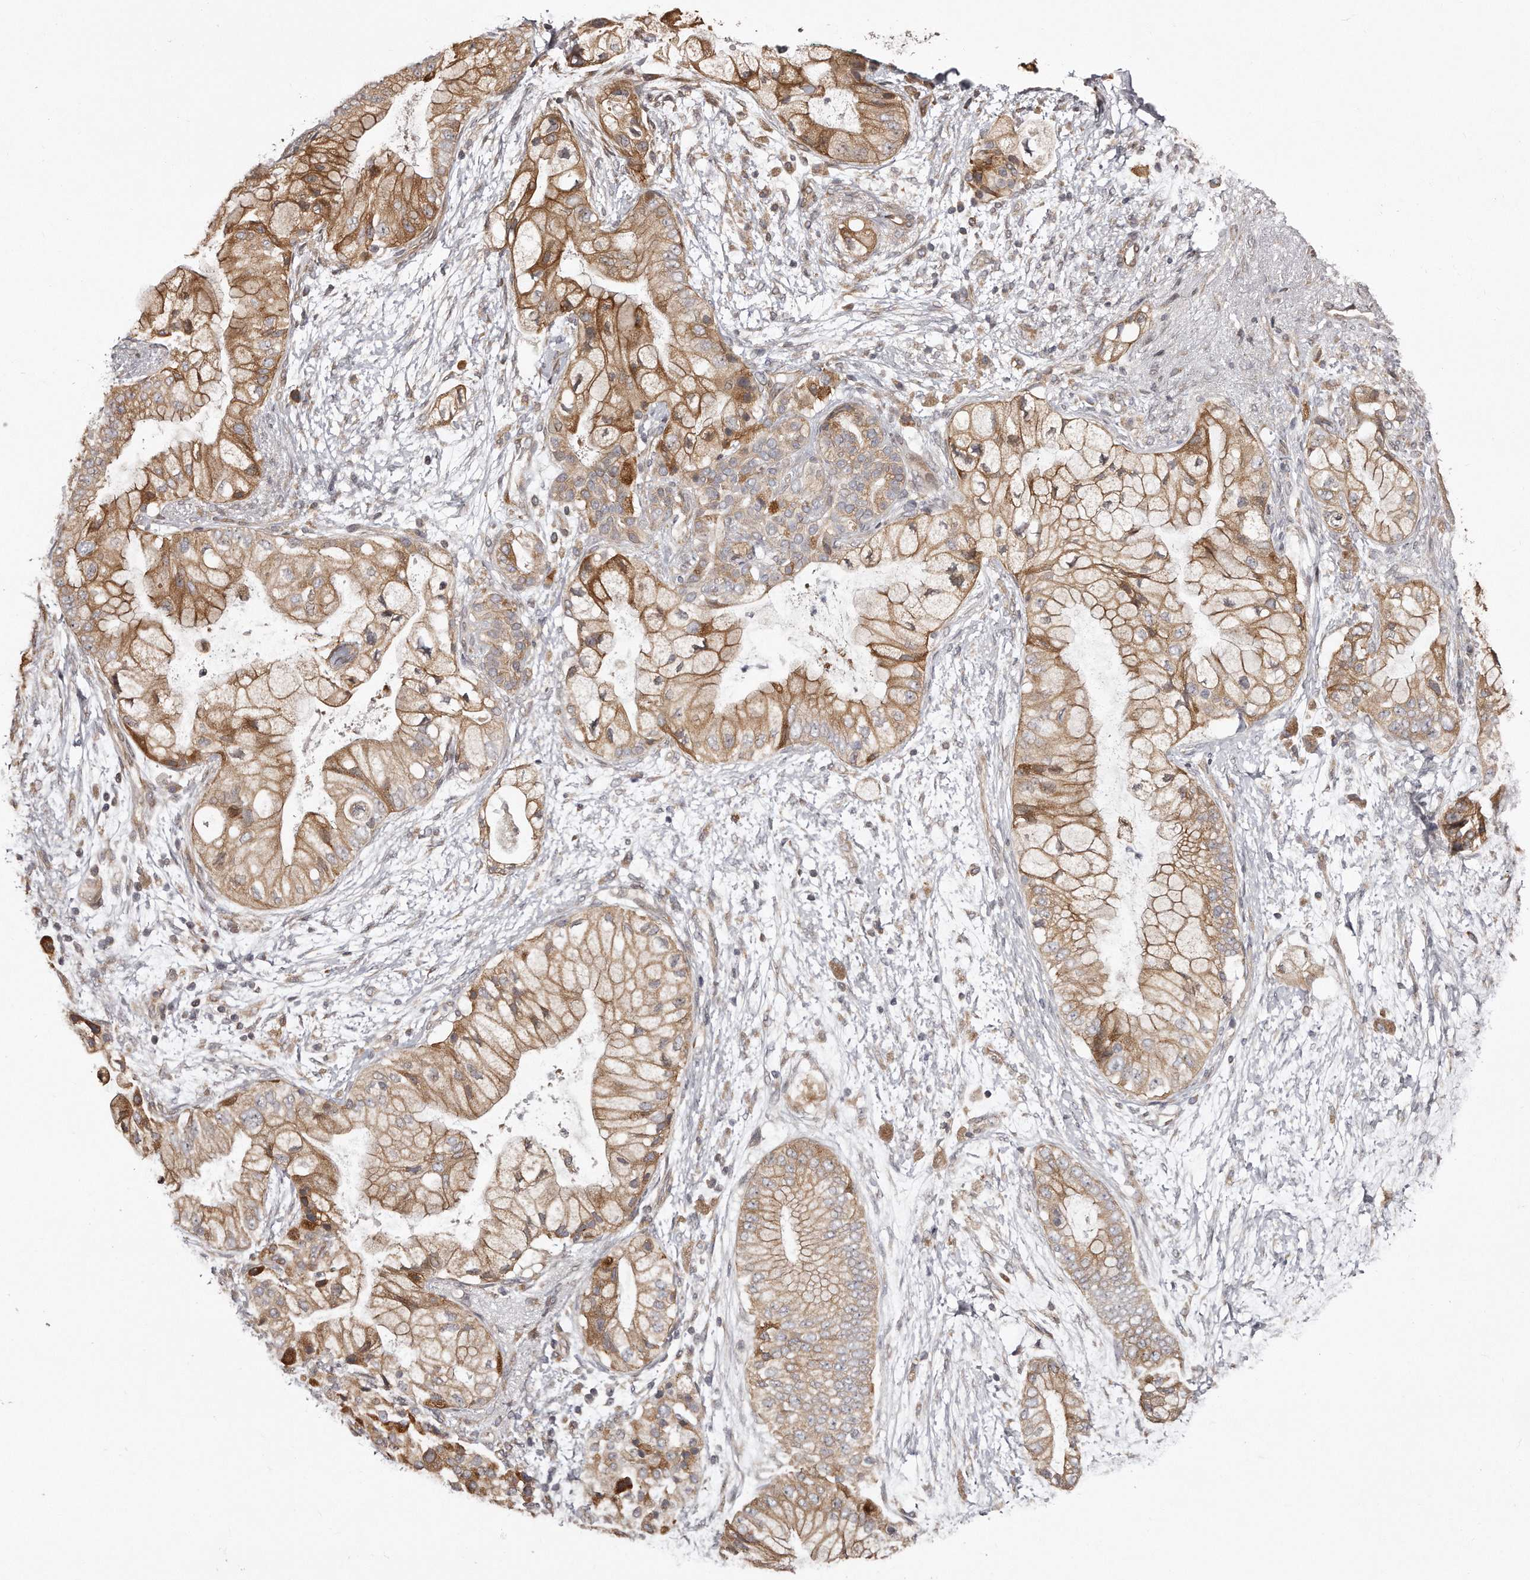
{"staining": {"intensity": "moderate", "quantity": ">75%", "location": "cytoplasmic/membranous"}, "tissue": "pancreatic cancer", "cell_type": "Tumor cells", "image_type": "cancer", "snomed": [{"axis": "morphology", "description": "Adenocarcinoma, NOS"}, {"axis": "topography", "description": "Pancreas"}], "caption": "Immunohistochemistry of pancreatic cancer (adenocarcinoma) displays medium levels of moderate cytoplasmic/membranous positivity in about >75% of tumor cells. (Brightfield microscopy of DAB IHC at high magnification).", "gene": "TRAPPC14", "patient": {"sex": "male", "age": 53}}